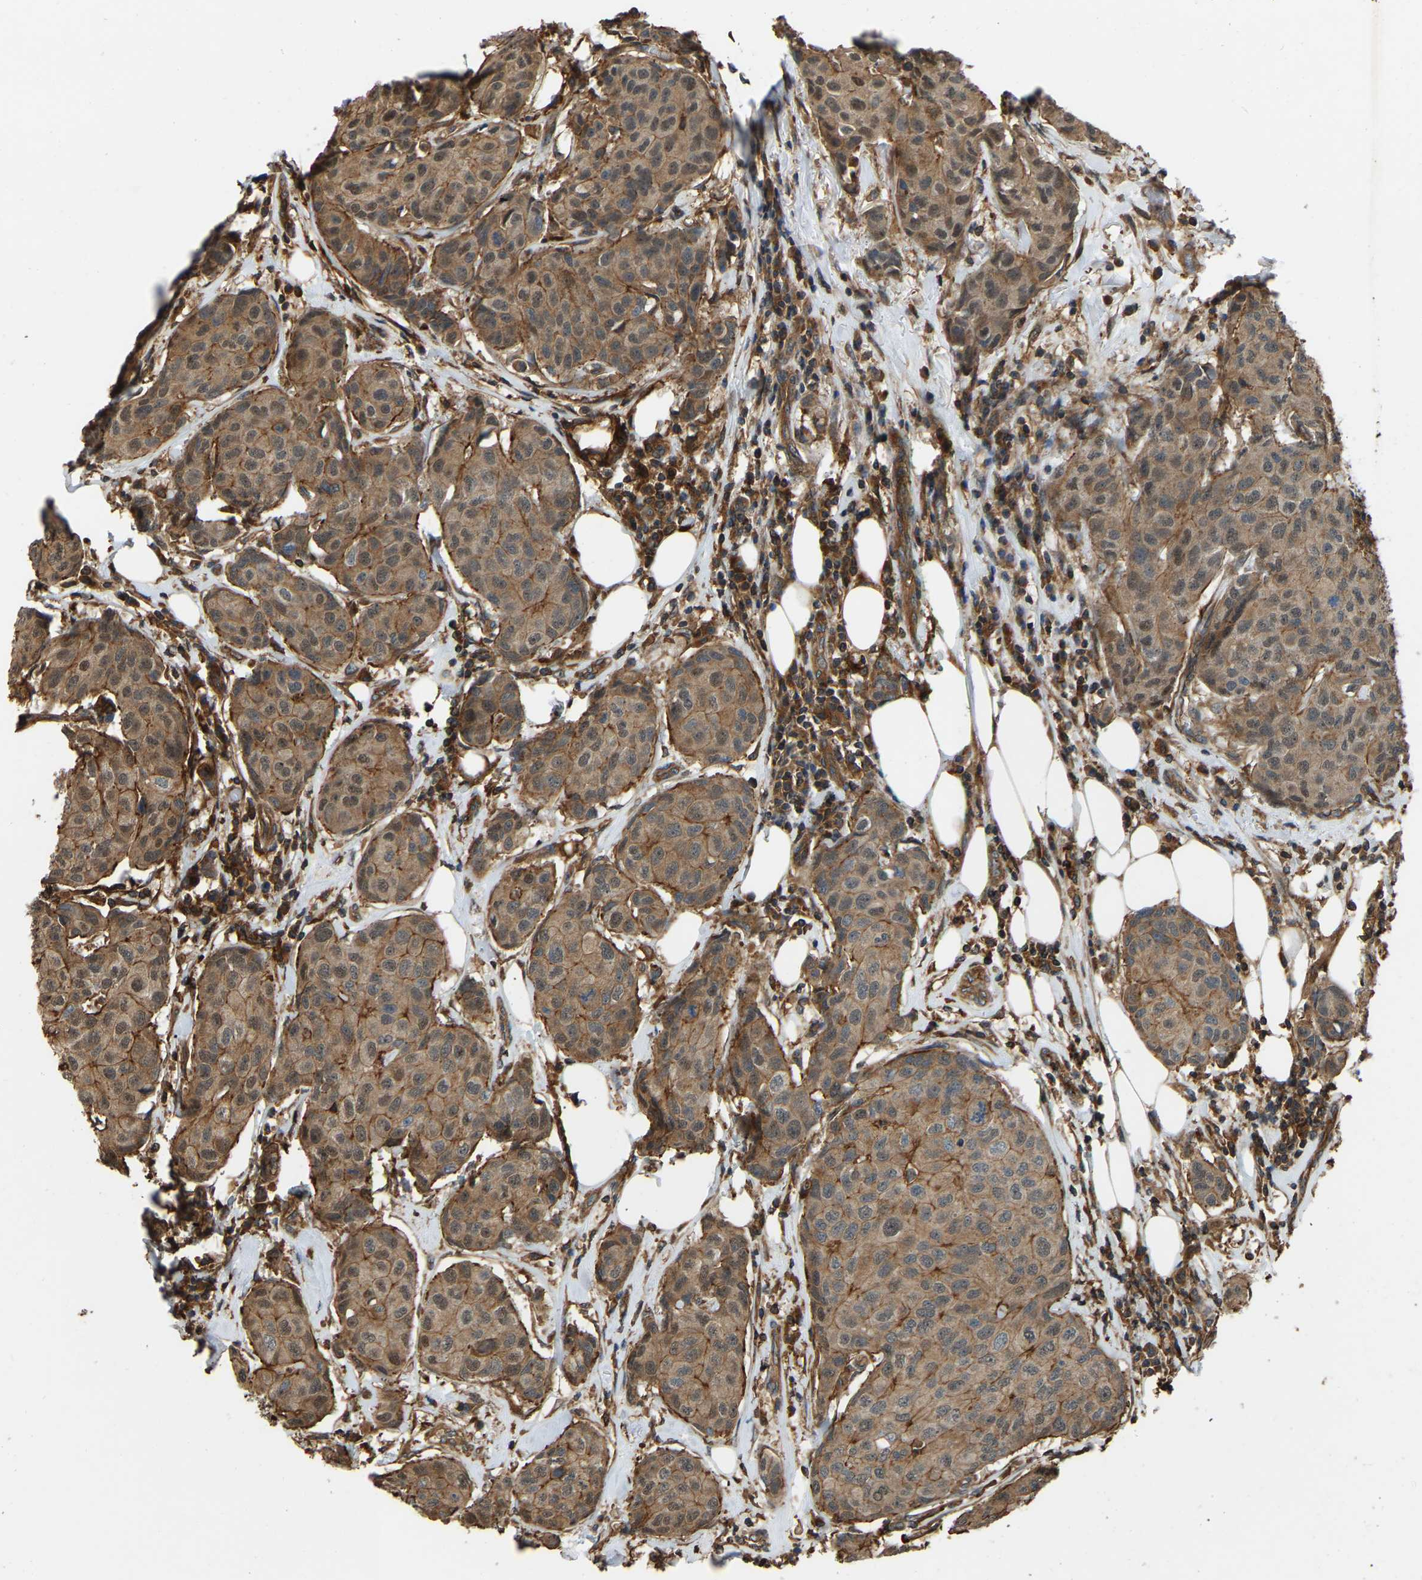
{"staining": {"intensity": "moderate", "quantity": ">75%", "location": "cytoplasmic/membranous"}, "tissue": "breast cancer", "cell_type": "Tumor cells", "image_type": "cancer", "snomed": [{"axis": "morphology", "description": "Duct carcinoma"}, {"axis": "topography", "description": "Breast"}], "caption": "Immunohistochemistry micrograph of breast invasive ductal carcinoma stained for a protein (brown), which displays medium levels of moderate cytoplasmic/membranous expression in about >75% of tumor cells.", "gene": "SAMD9L", "patient": {"sex": "female", "age": 80}}